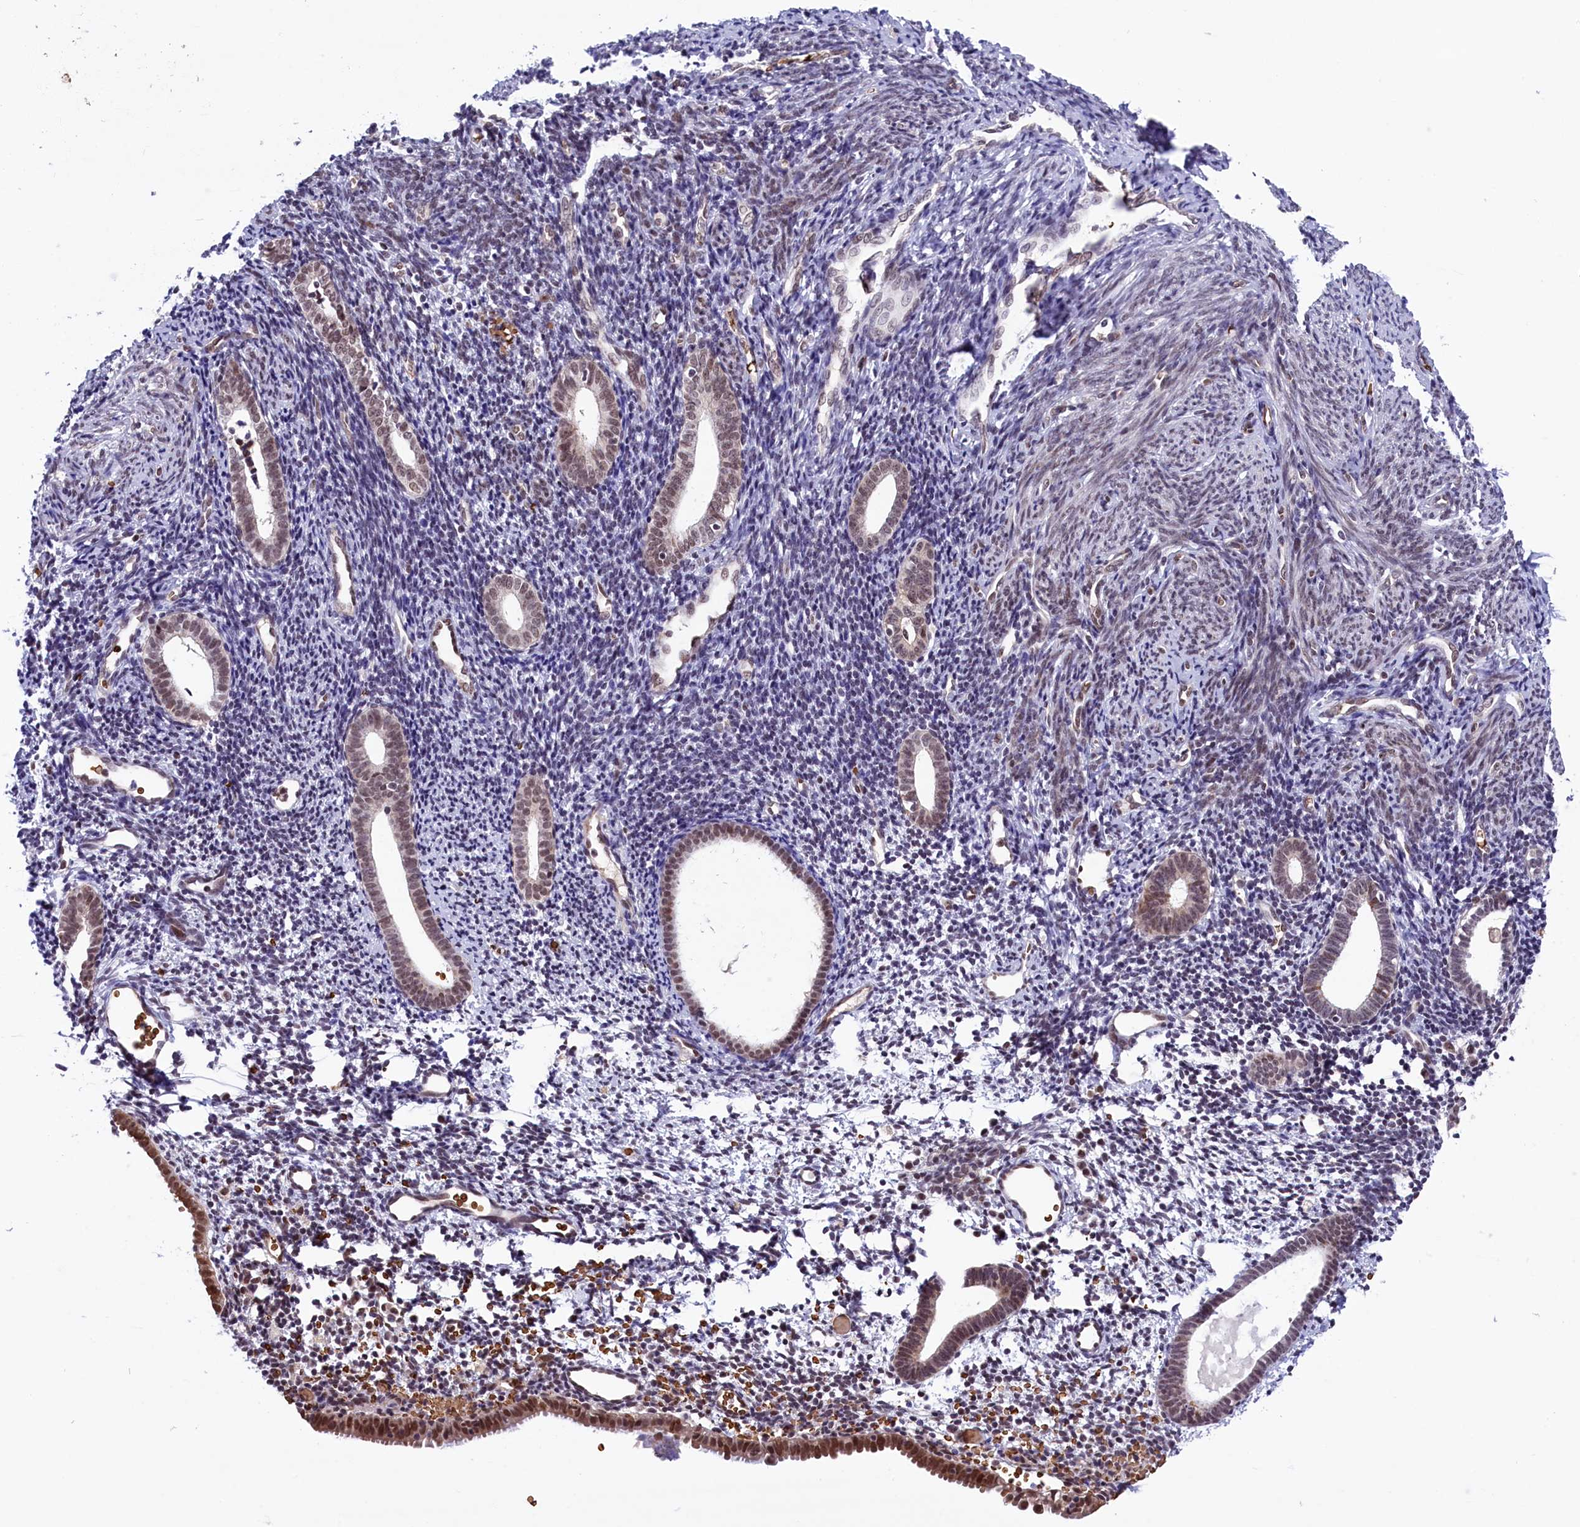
{"staining": {"intensity": "weak", "quantity": "25%-75%", "location": "nuclear"}, "tissue": "endometrium", "cell_type": "Cells in endometrial stroma", "image_type": "normal", "snomed": [{"axis": "morphology", "description": "Normal tissue, NOS"}, {"axis": "topography", "description": "Endometrium"}], "caption": "A brown stain shows weak nuclear staining of a protein in cells in endometrial stroma of normal human endometrium. (IHC, brightfield microscopy, high magnification).", "gene": "MPHOSPH8", "patient": {"sex": "female", "age": 56}}